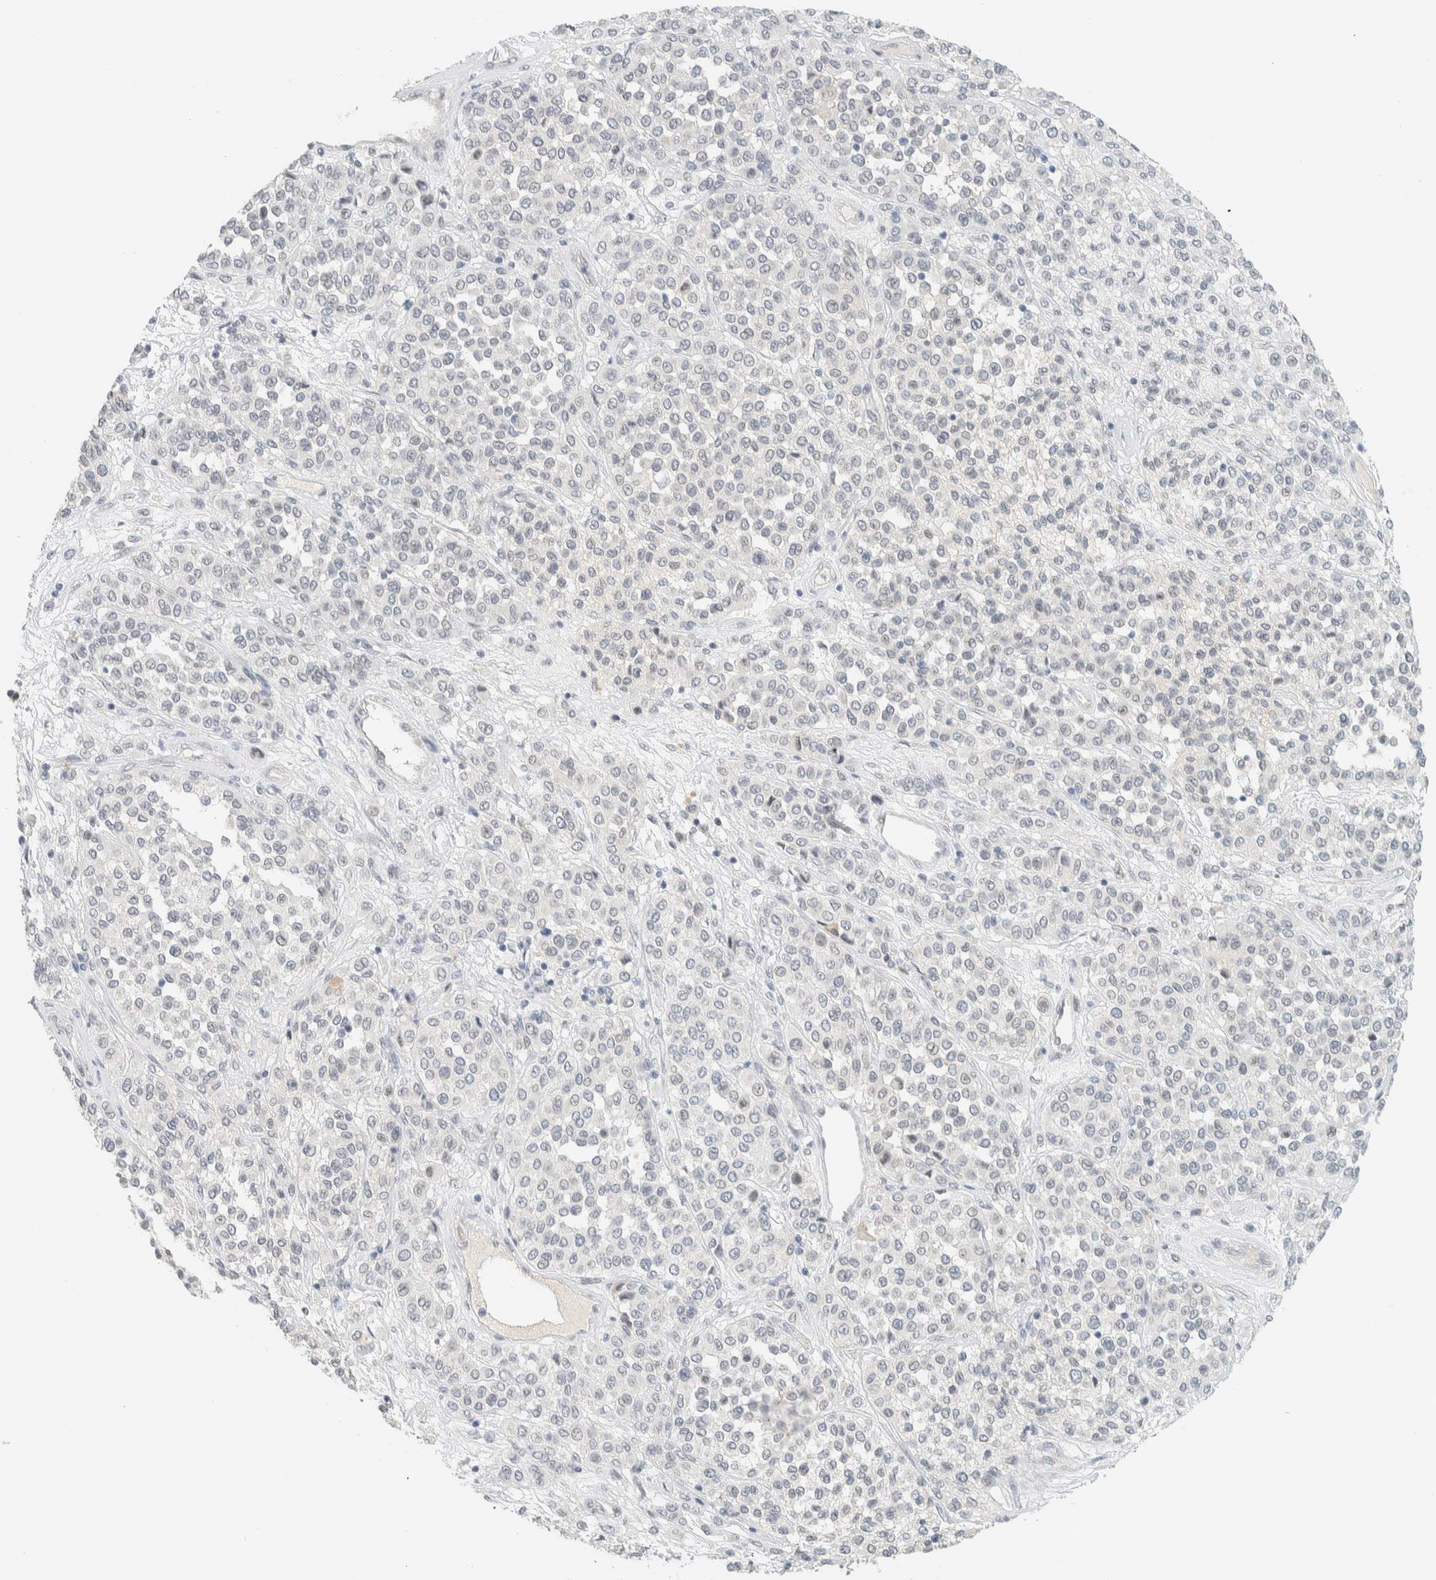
{"staining": {"intensity": "negative", "quantity": "none", "location": "none"}, "tissue": "melanoma", "cell_type": "Tumor cells", "image_type": "cancer", "snomed": [{"axis": "morphology", "description": "Malignant melanoma, Metastatic site"}, {"axis": "topography", "description": "Pancreas"}], "caption": "Immunohistochemical staining of malignant melanoma (metastatic site) shows no significant staining in tumor cells. (DAB (3,3'-diaminobenzidine) immunohistochemistry with hematoxylin counter stain).", "gene": "C1QTNF12", "patient": {"sex": "female", "age": 30}}